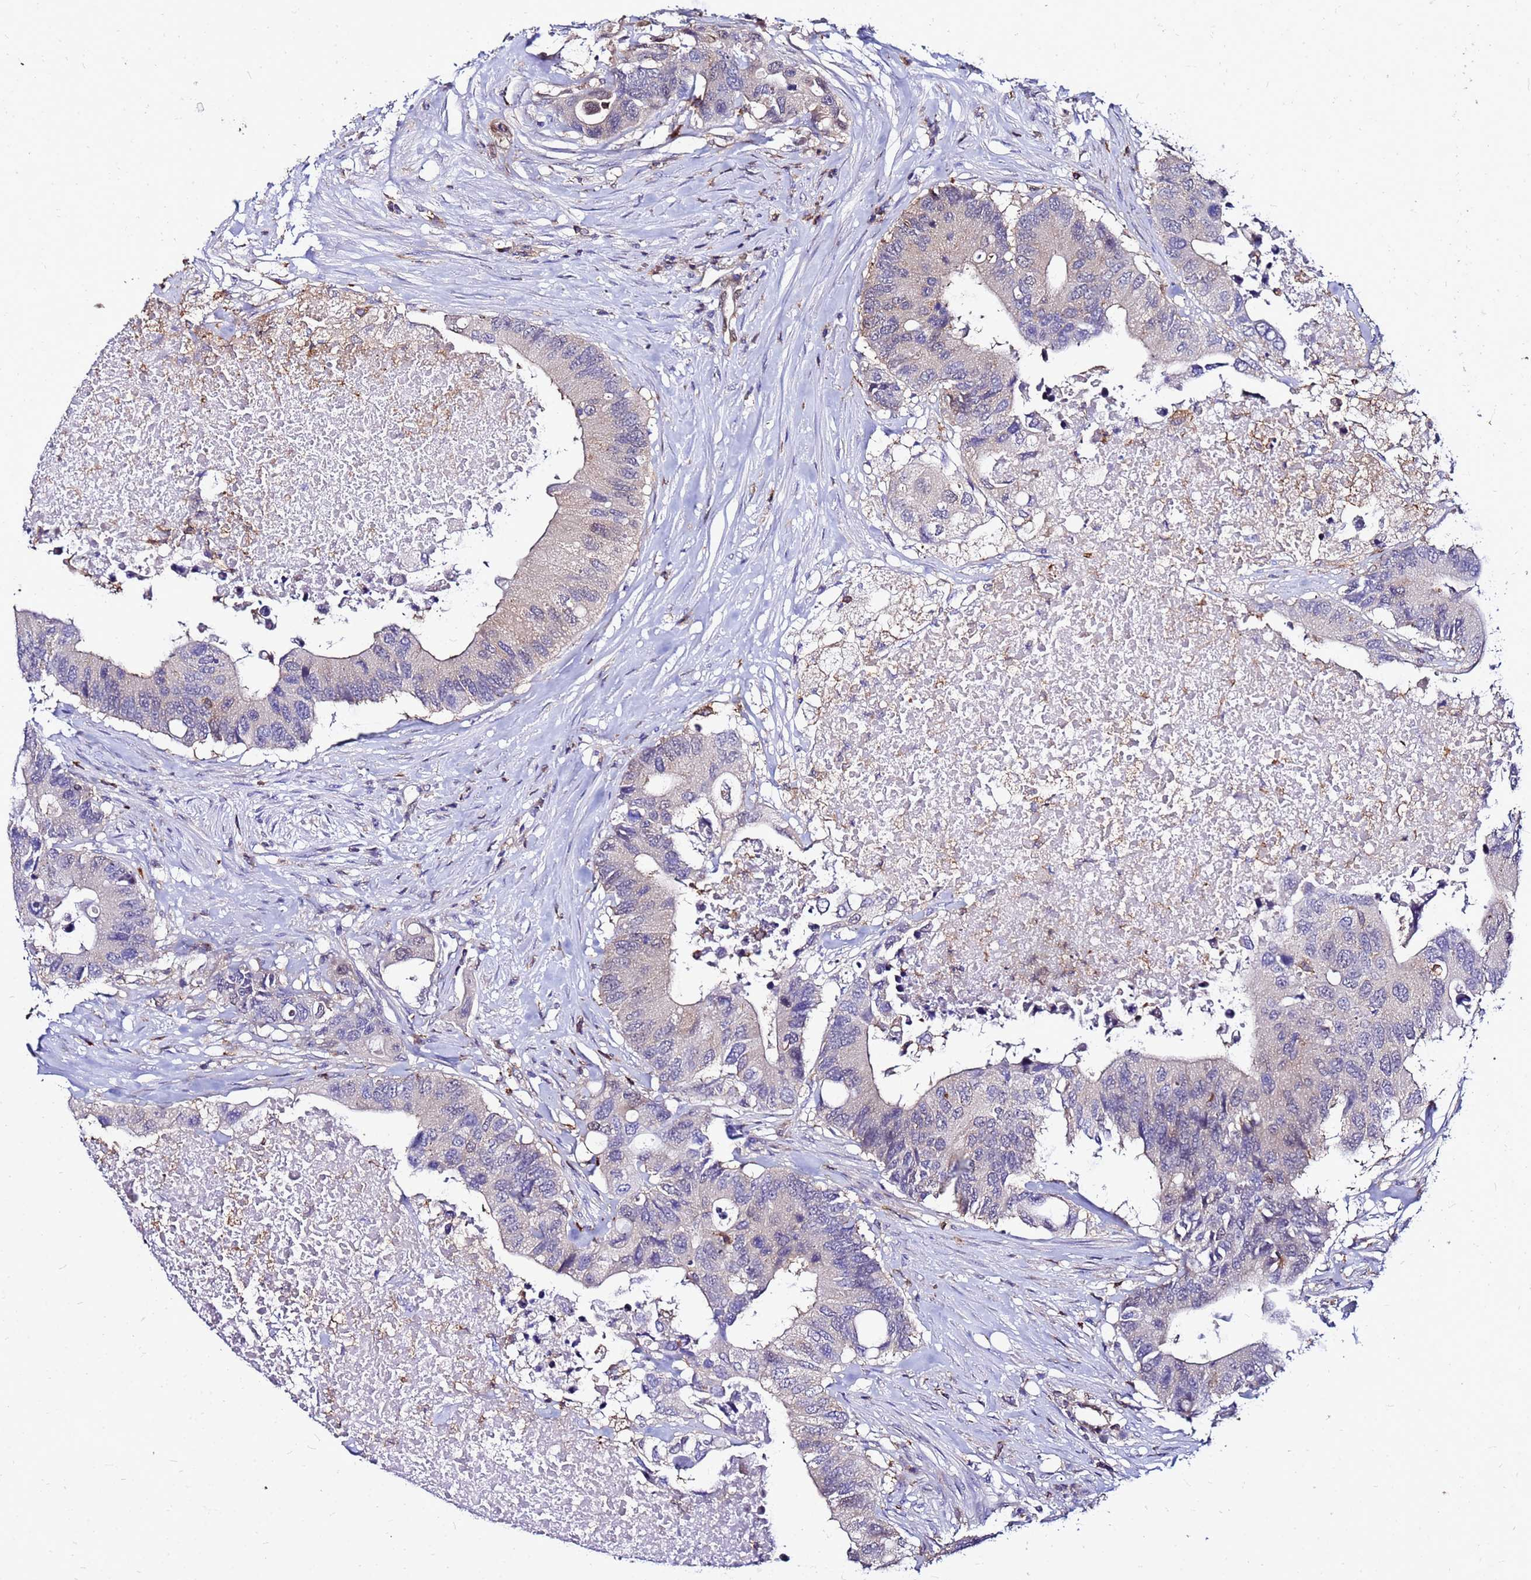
{"staining": {"intensity": "negative", "quantity": "none", "location": "none"}, "tissue": "colorectal cancer", "cell_type": "Tumor cells", "image_type": "cancer", "snomed": [{"axis": "morphology", "description": "Adenocarcinoma, NOS"}, {"axis": "topography", "description": "Colon"}], "caption": "Adenocarcinoma (colorectal) stained for a protein using immunohistochemistry (IHC) reveals no expression tumor cells.", "gene": "DBNDD2", "patient": {"sex": "male", "age": 71}}